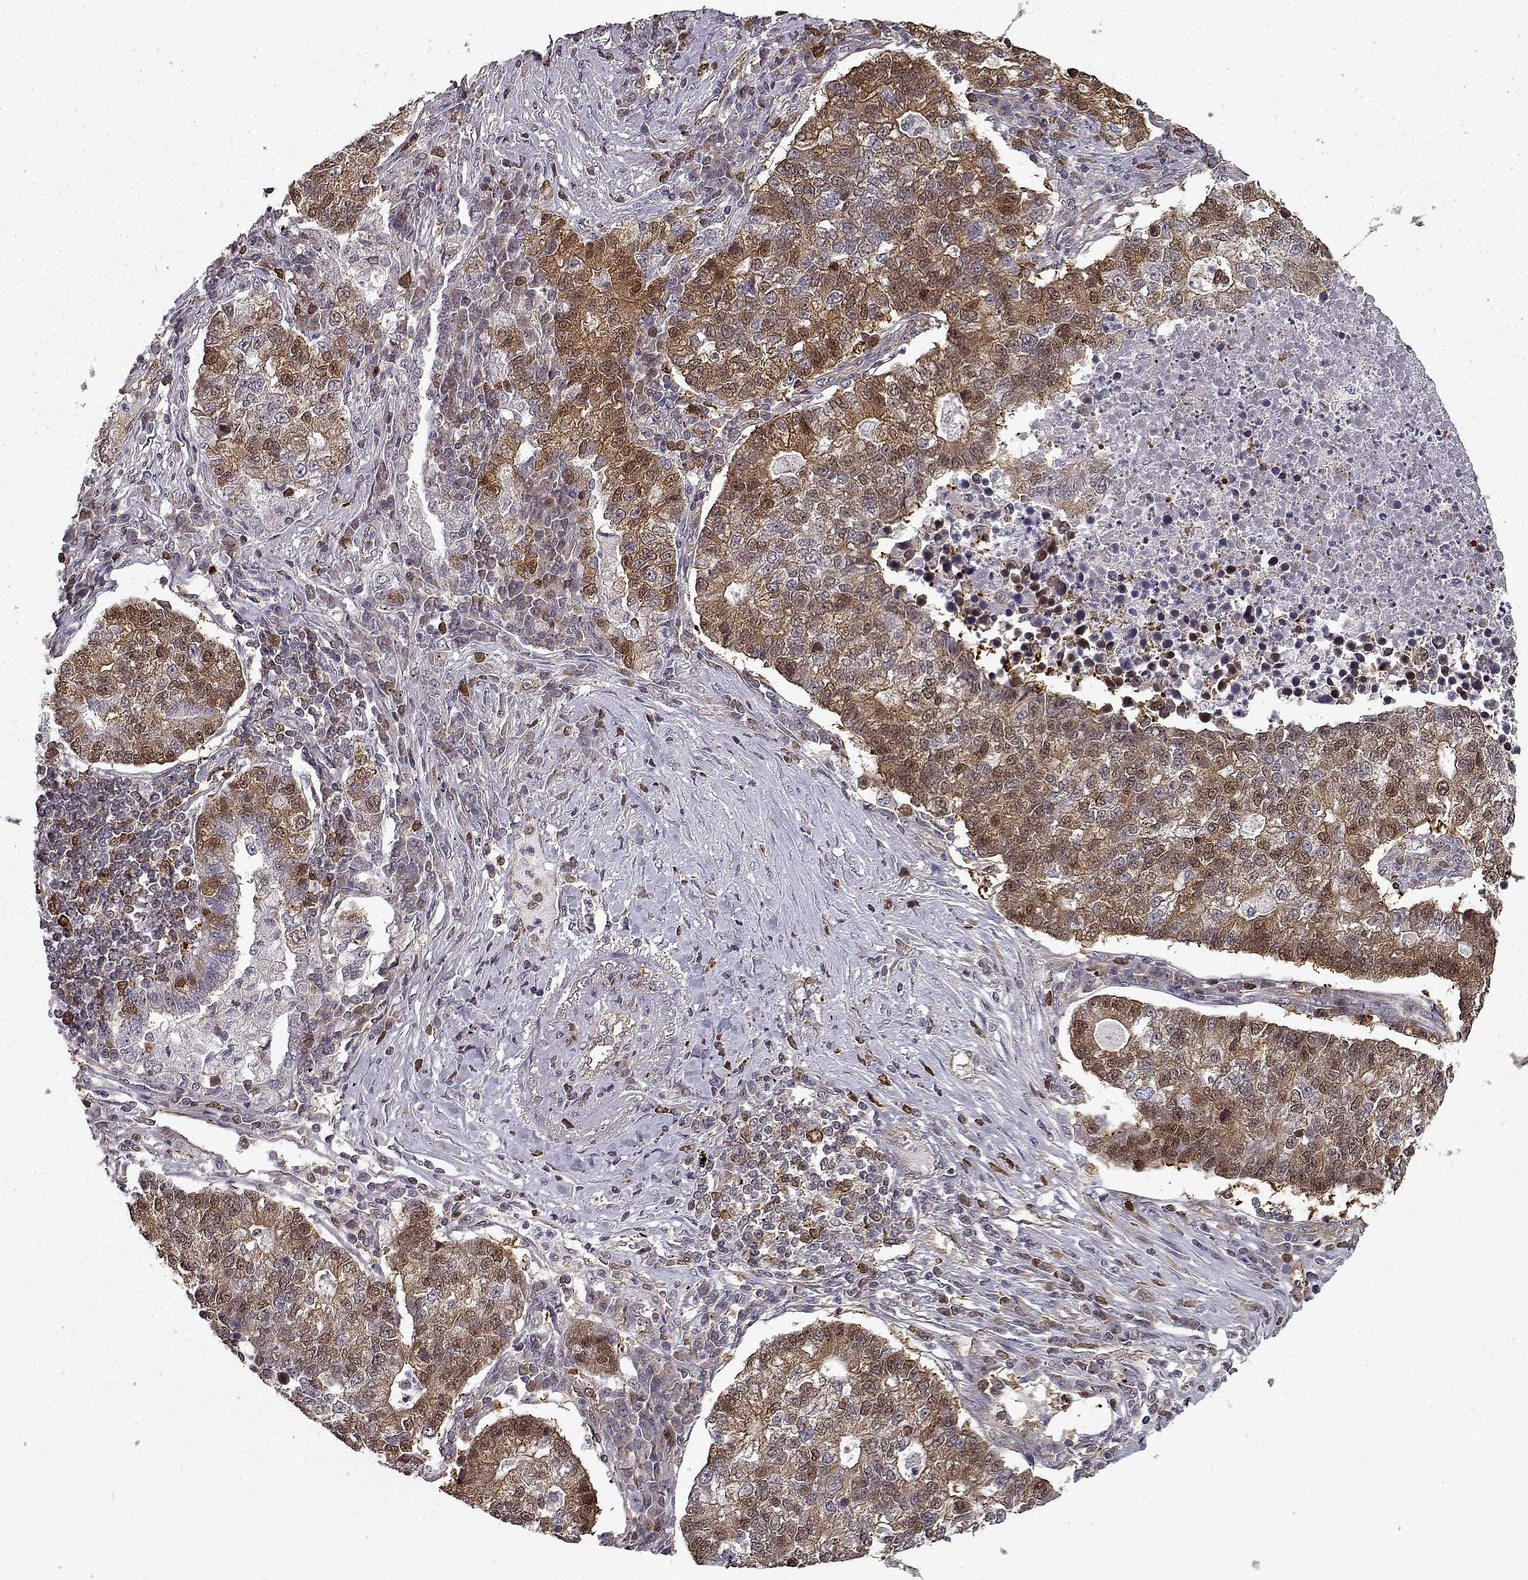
{"staining": {"intensity": "moderate", "quantity": ">75%", "location": "cytoplasmic/membranous"}, "tissue": "lung cancer", "cell_type": "Tumor cells", "image_type": "cancer", "snomed": [{"axis": "morphology", "description": "Adenocarcinoma, NOS"}, {"axis": "topography", "description": "Lung"}], "caption": "Brown immunohistochemical staining in human lung adenocarcinoma exhibits moderate cytoplasmic/membranous positivity in approximately >75% of tumor cells.", "gene": "RANBP1", "patient": {"sex": "male", "age": 57}}